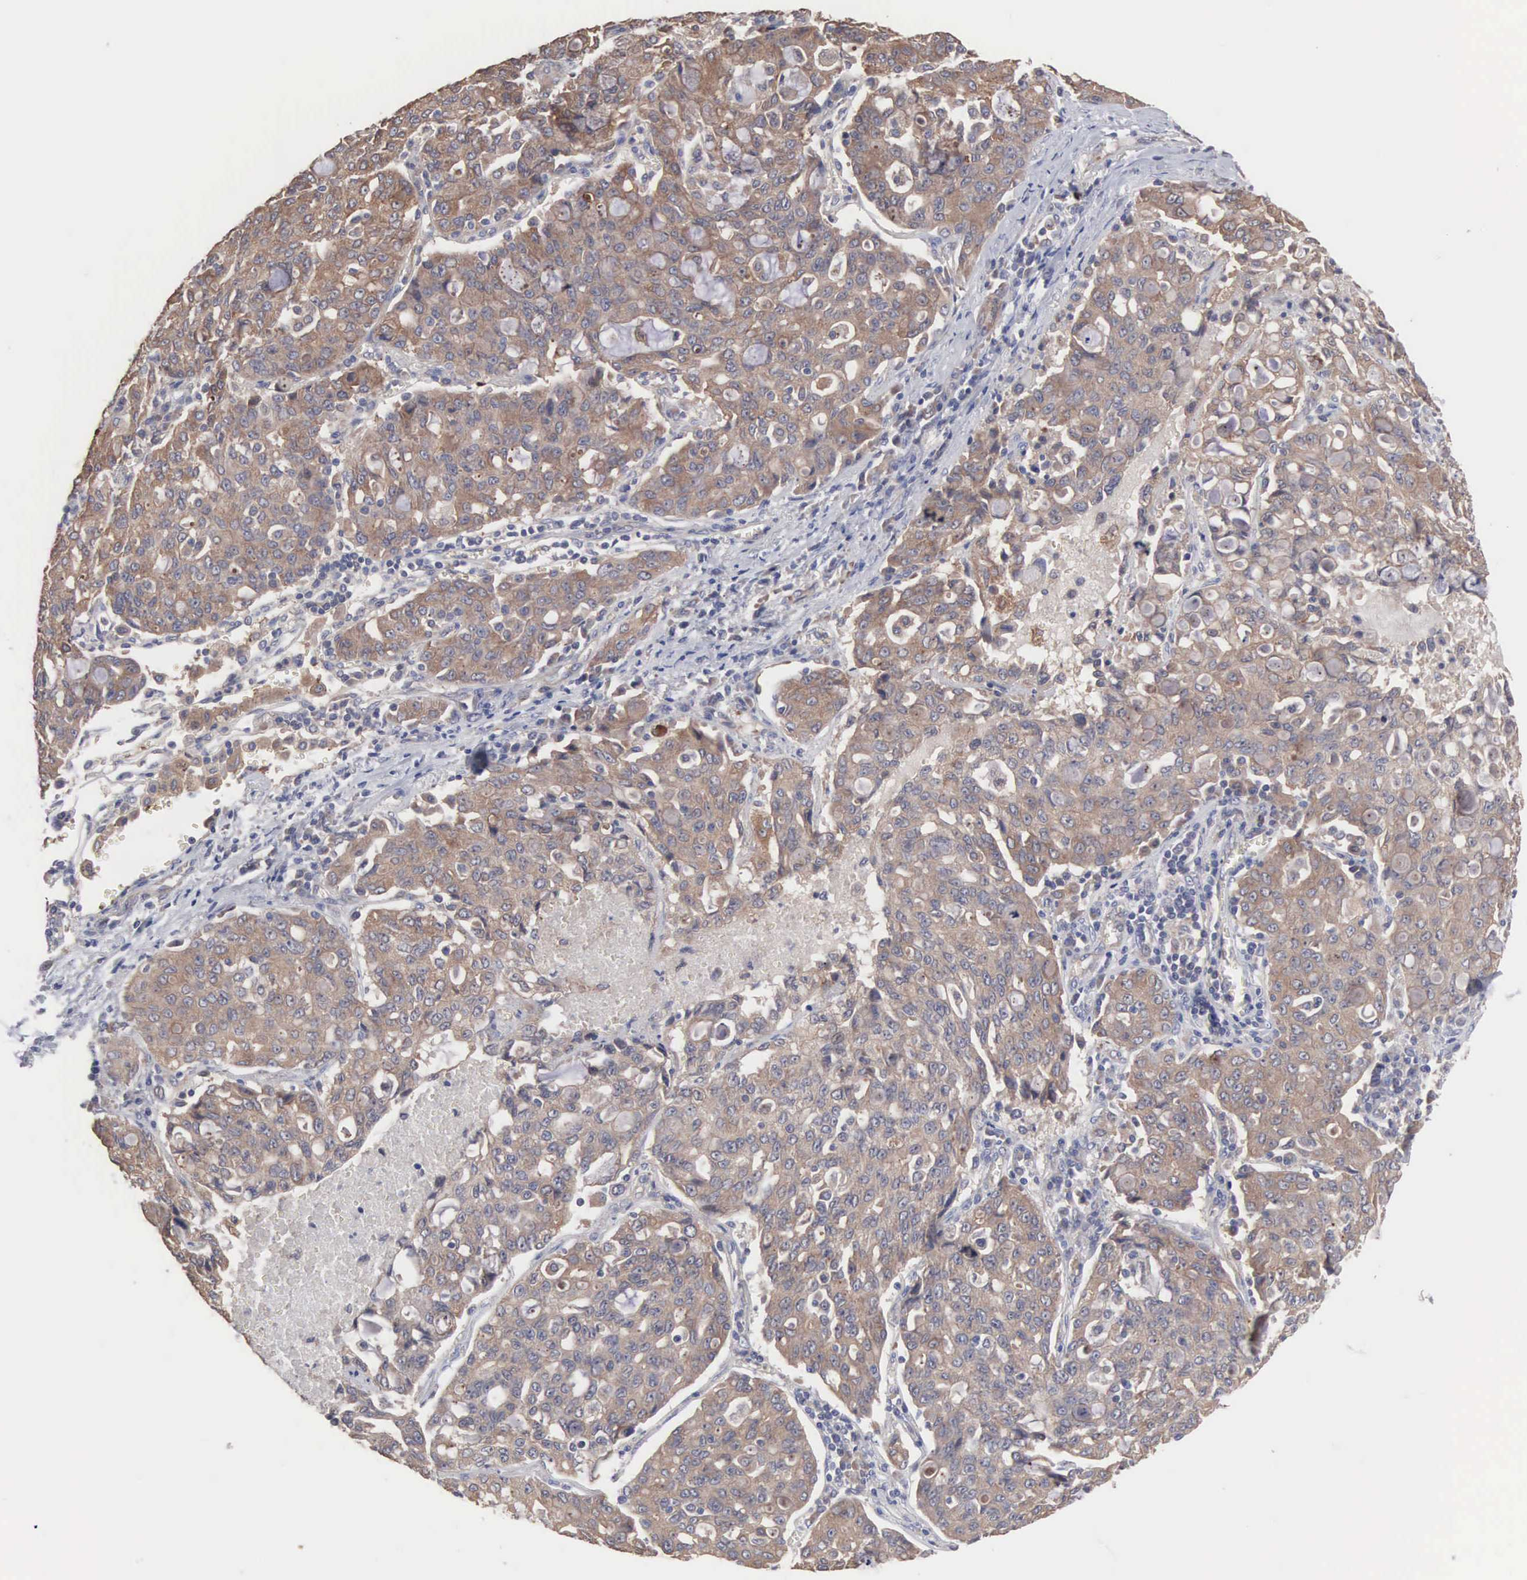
{"staining": {"intensity": "moderate", "quantity": ">75%", "location": "cytoplasmic/membranous"}, "tissue": "lung cancer", "cell_type": "Tumor cells", "image_type": "cancer", "snomed": [{"axis": "morphology", "description": "Adenocarcinoma, NOS"}, {"axis": "topography", "description": "Lung"}], "caption": "An image of lung adenocarcinoma stained for a protein exhibits moderate cytoplasmic/membranous brown staining in tumor cells.", "gene": "INF2", "patient": {"sex": "female", "age": 44}}